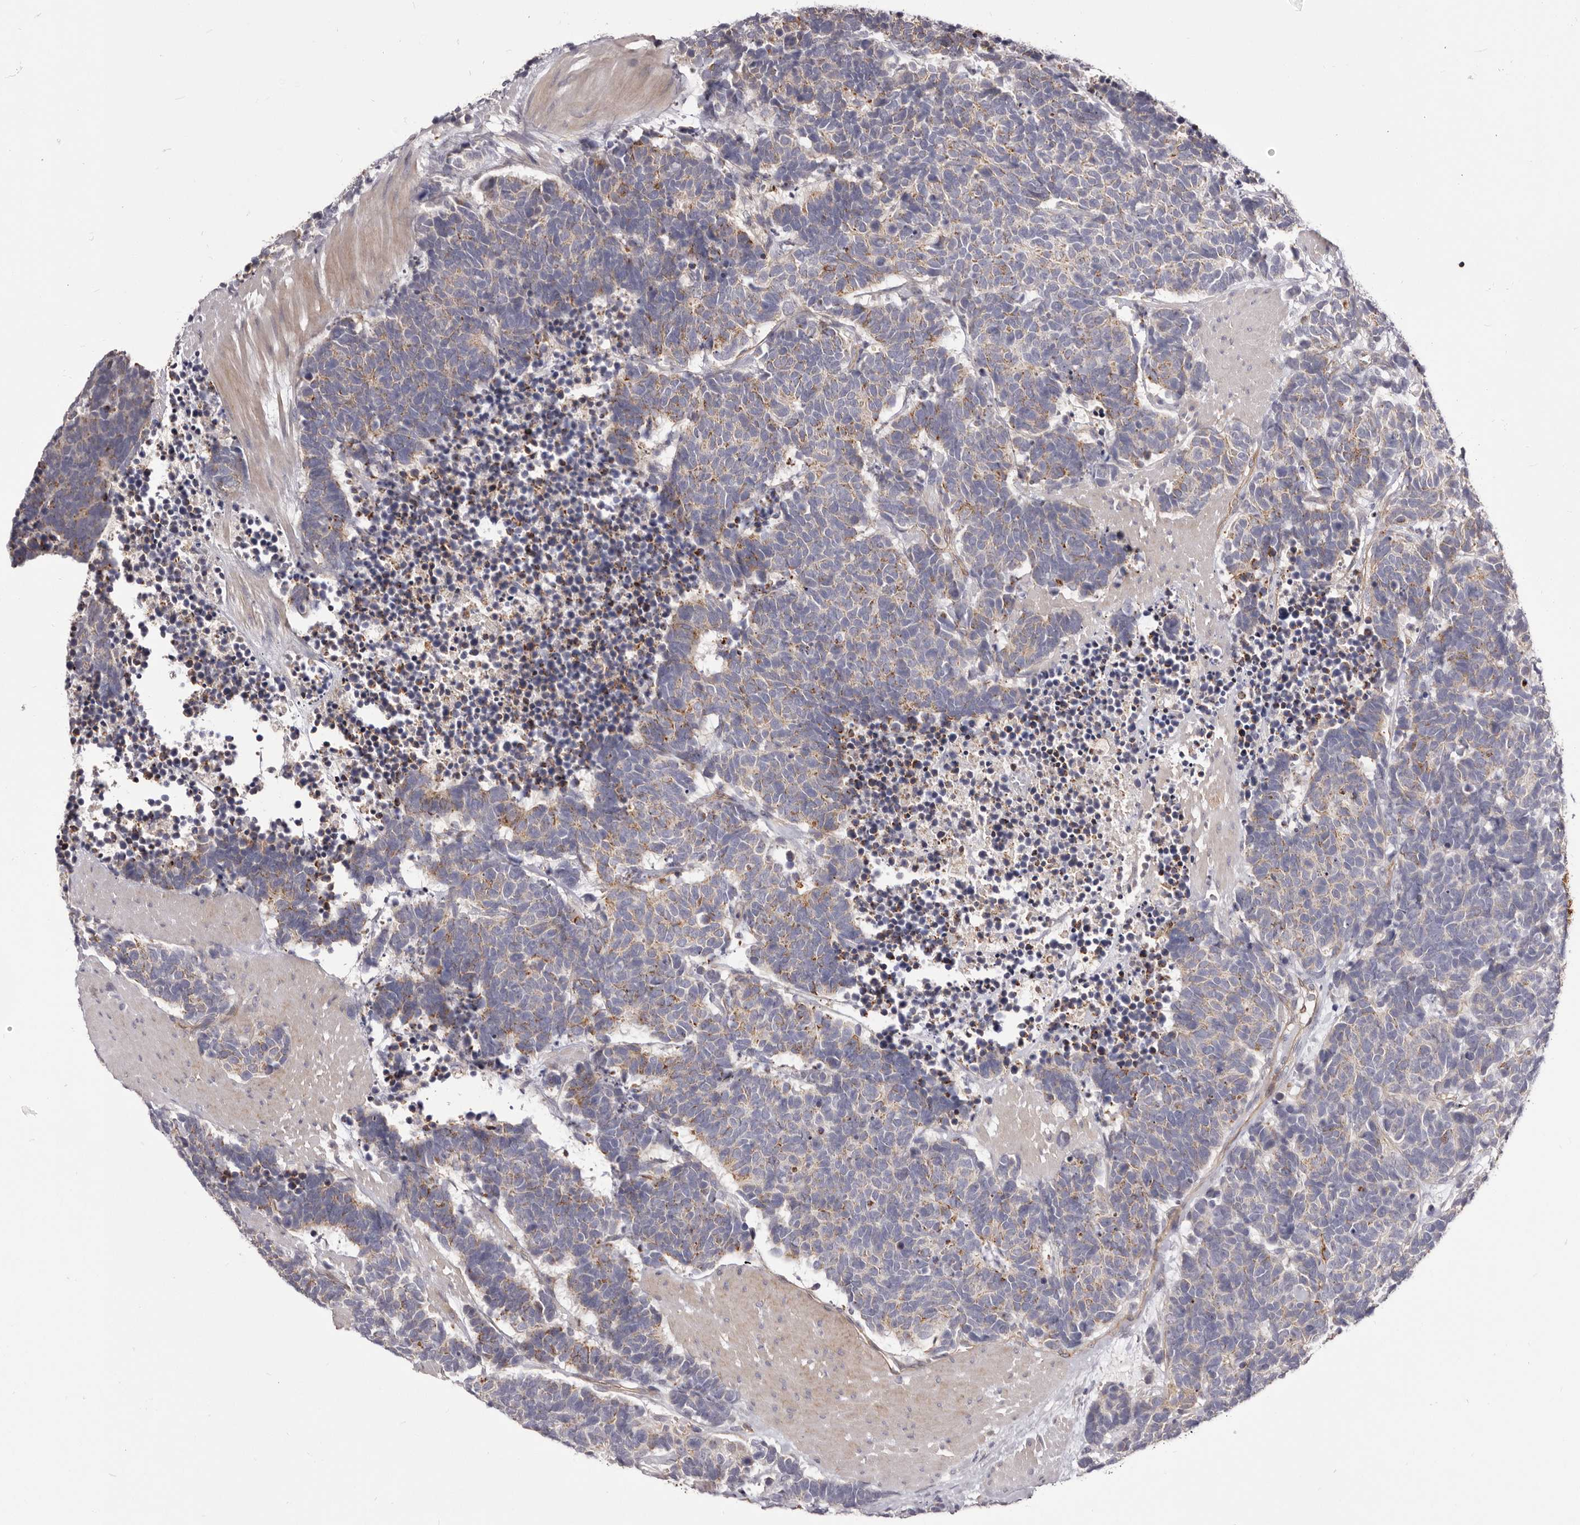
{"staining": {"intensity": "moderate", "quantity": "<25%", "location": "cytoplasmic/membranous"}, "tissue": "carcinoid", "cell_type": "Tumor cells", "image_type": "cancer", "snomed": [{"axis": "morphology", "description": "Carcinoma, NOS"}, {"axis": "morphology", "description": "Carcinoid, malignant, NOS"}, {"axis": "topography", "description": "Urinary bladder"}], "caption": "Carcinoma stained with DAB (3,3'-diaminobenzidine) immunohistochemistry displays low levels of moderate cytoplasmic/membranous staining in approximately <25% of tumor cells.", "gene": "DMRT2", "patient": {"sex": "male", "age": 57}}